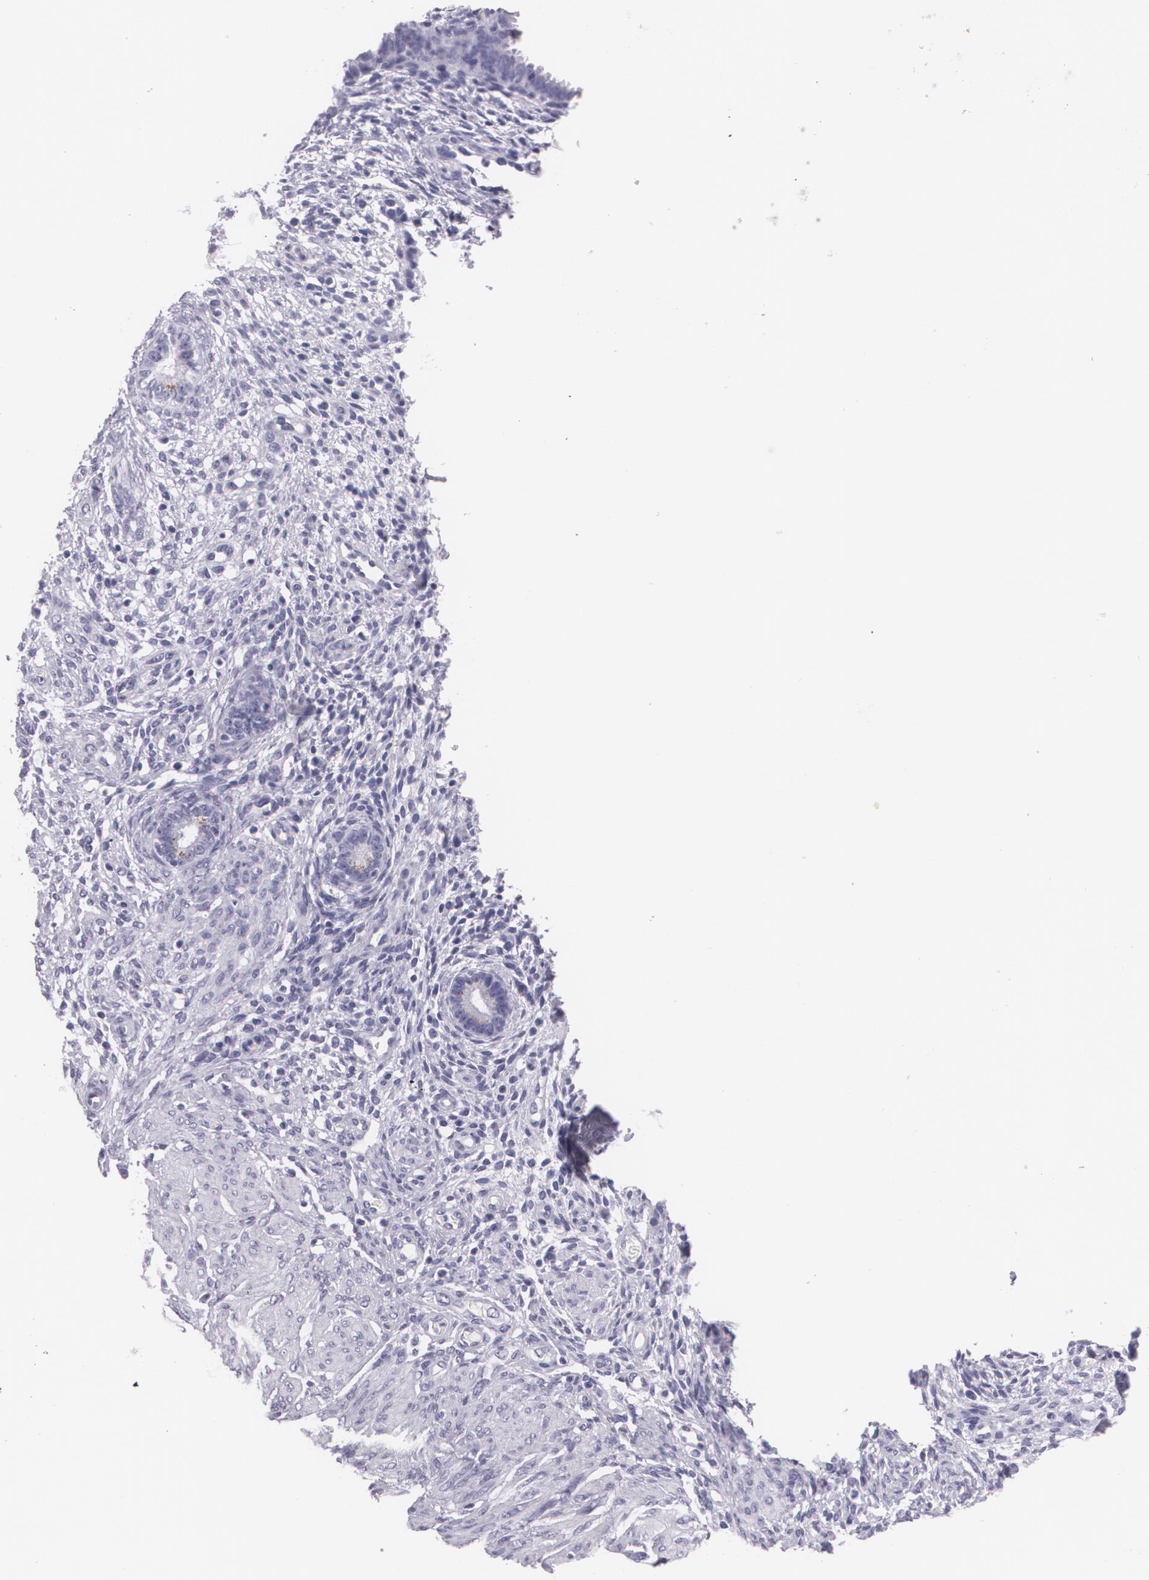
{"staining": {"intensity": "negative", "quantity": "none", "location": "none"}, "tissue": "endometrium", "cell_type": "Cells in endometrial stroma", "image_type": "normal", "snomed": [{"axis": "morphology", "description": "Normal tissue, NOS"}, {"axis": "topography", "description": "Endometrium"}], "caption": "This is a histopathology image of IHC staining of normal endometrium, which shows no positivity in cells in endometrial stroma. (DAB IHC visualized using brightfield microscopy, high magnification).", "gene": "DLG4", "patient": {"sex": "female", "age": 72}}